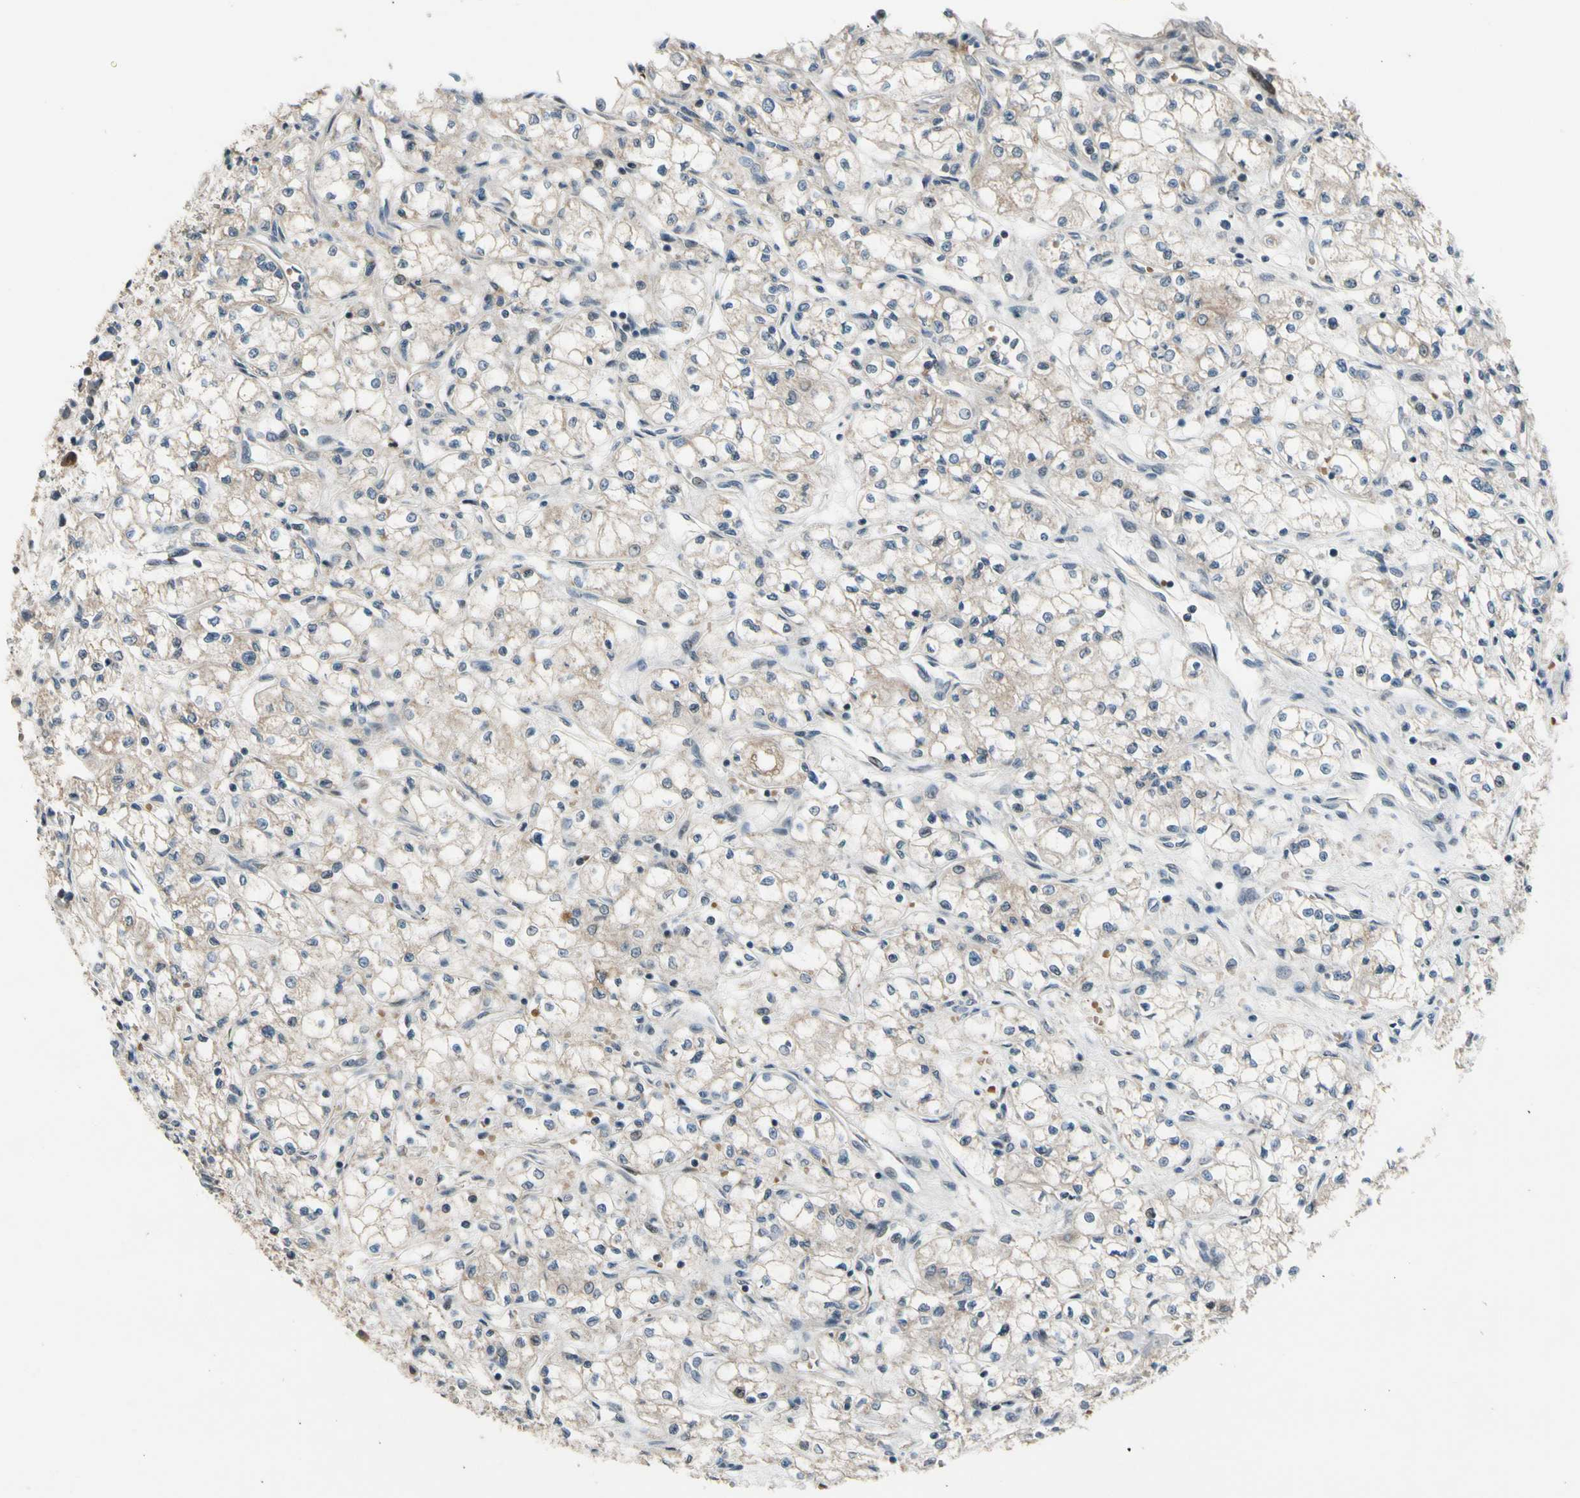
{"staining": {"intensity": "negative", "quantity": "none", "location": "none"}, "tissue": "renal cancer", "cell_type": "Tumor cells", "image_type": "cancer", "snomed": [{"axis": "morphology", "description": "Normal tissue, NOS"}, {"axis": "morphology", "description": "Adenocarcinoma, NOS"}, {"axis": "topography", "description": "Kidney"}], "caption": "Immunohistochemical staining of renal cancer (adenocarcinoma) shows no significant staining in tumor cells.", "gene": "ZNF184", "patient": {"sex": "male", "age": 59}}